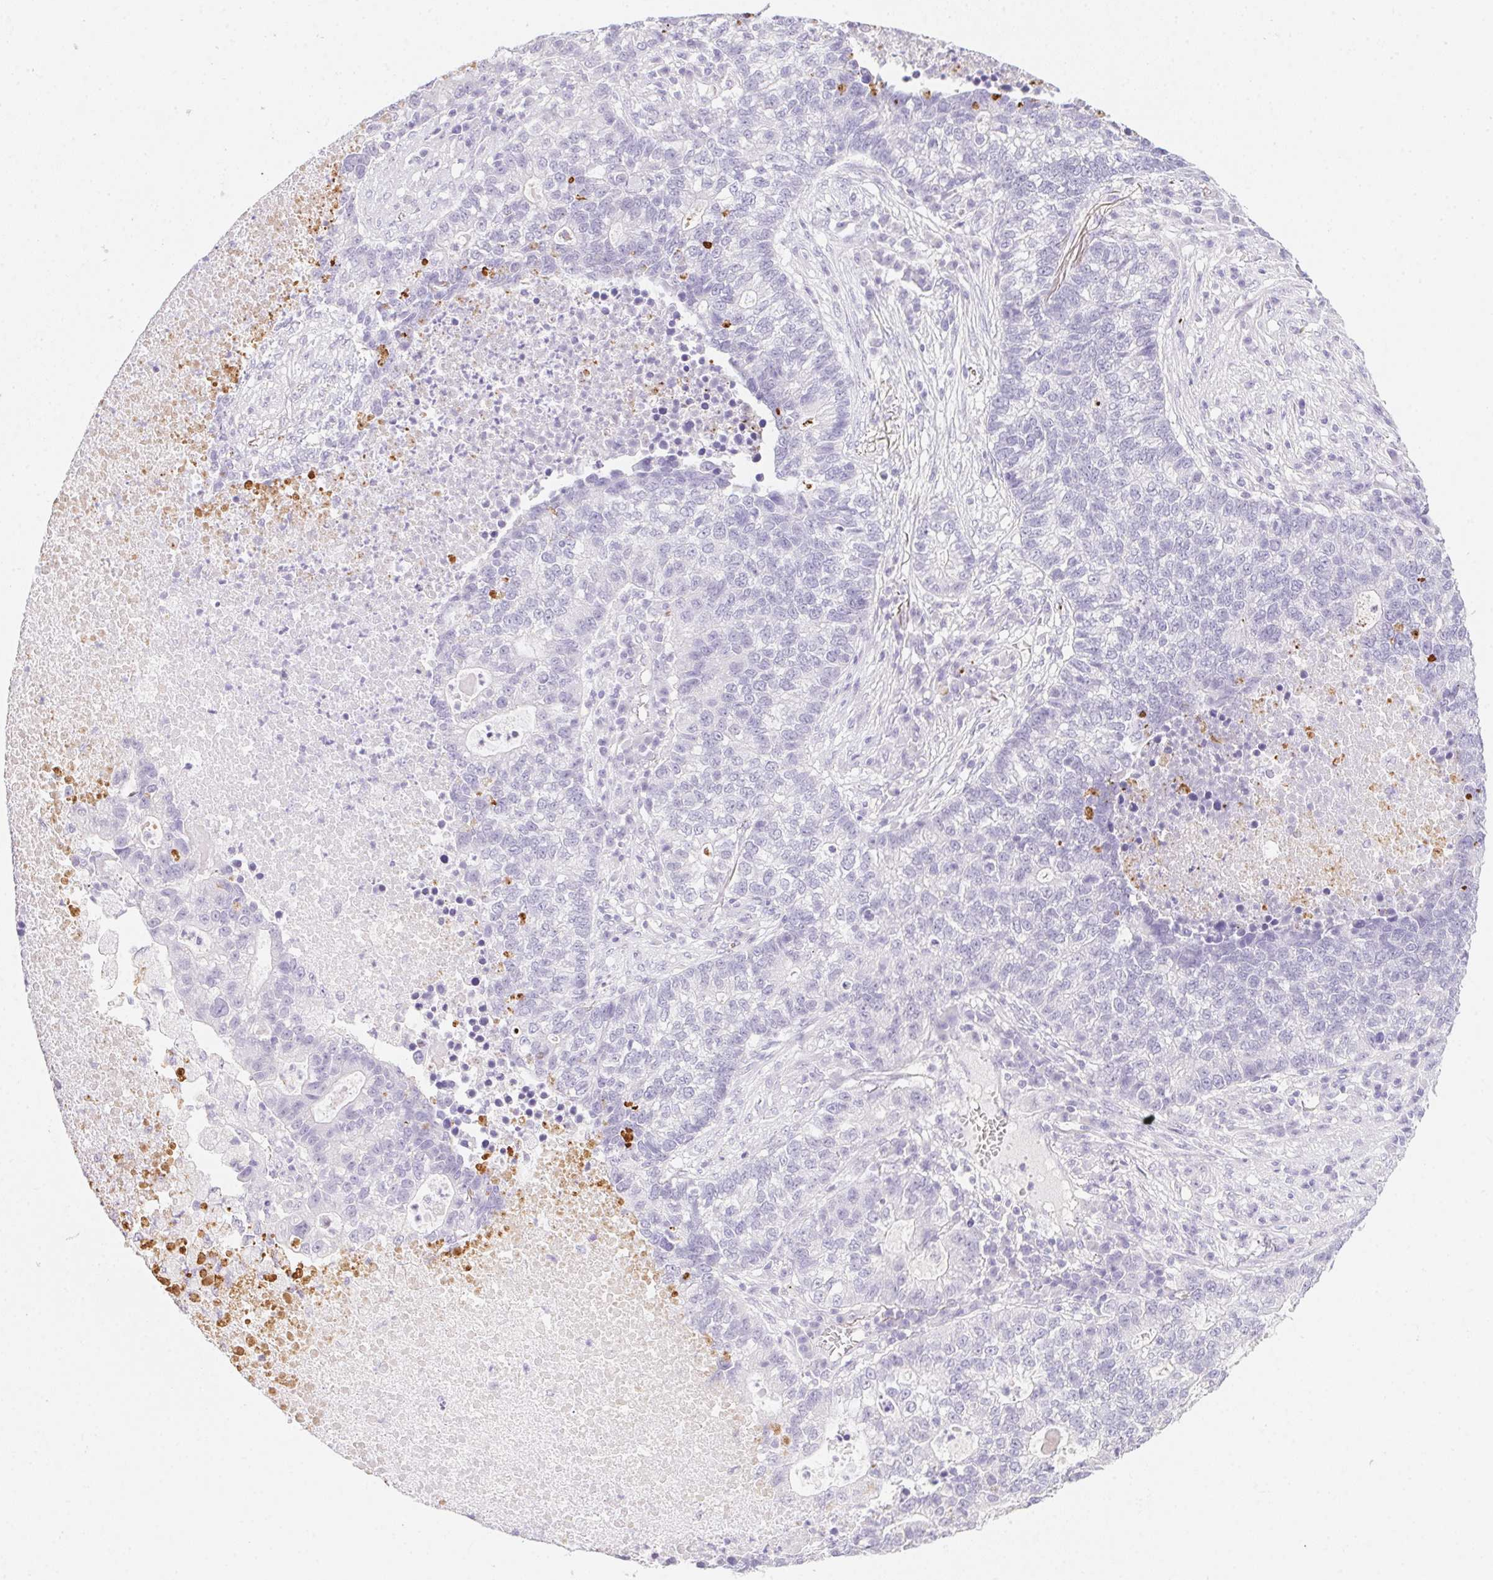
{"staining": {"intensity": "negative", "quantity": "none", "location": "none"}, "tissue": "lung cancer", "cell_type": "Tumor cells", "image_type": "cancer", "snomed": [{"axis": "morphology", "description": "Adenocarcinoma, NOS"}, {"axis": "topography", "description": "Lung"}], "caption": "DAB immunohistochemical staining of lung adenocarcinoma shows no significant staining in tumor cells.", "gene": "MYL4", "patient": {"sex": "male", "age": 57}}